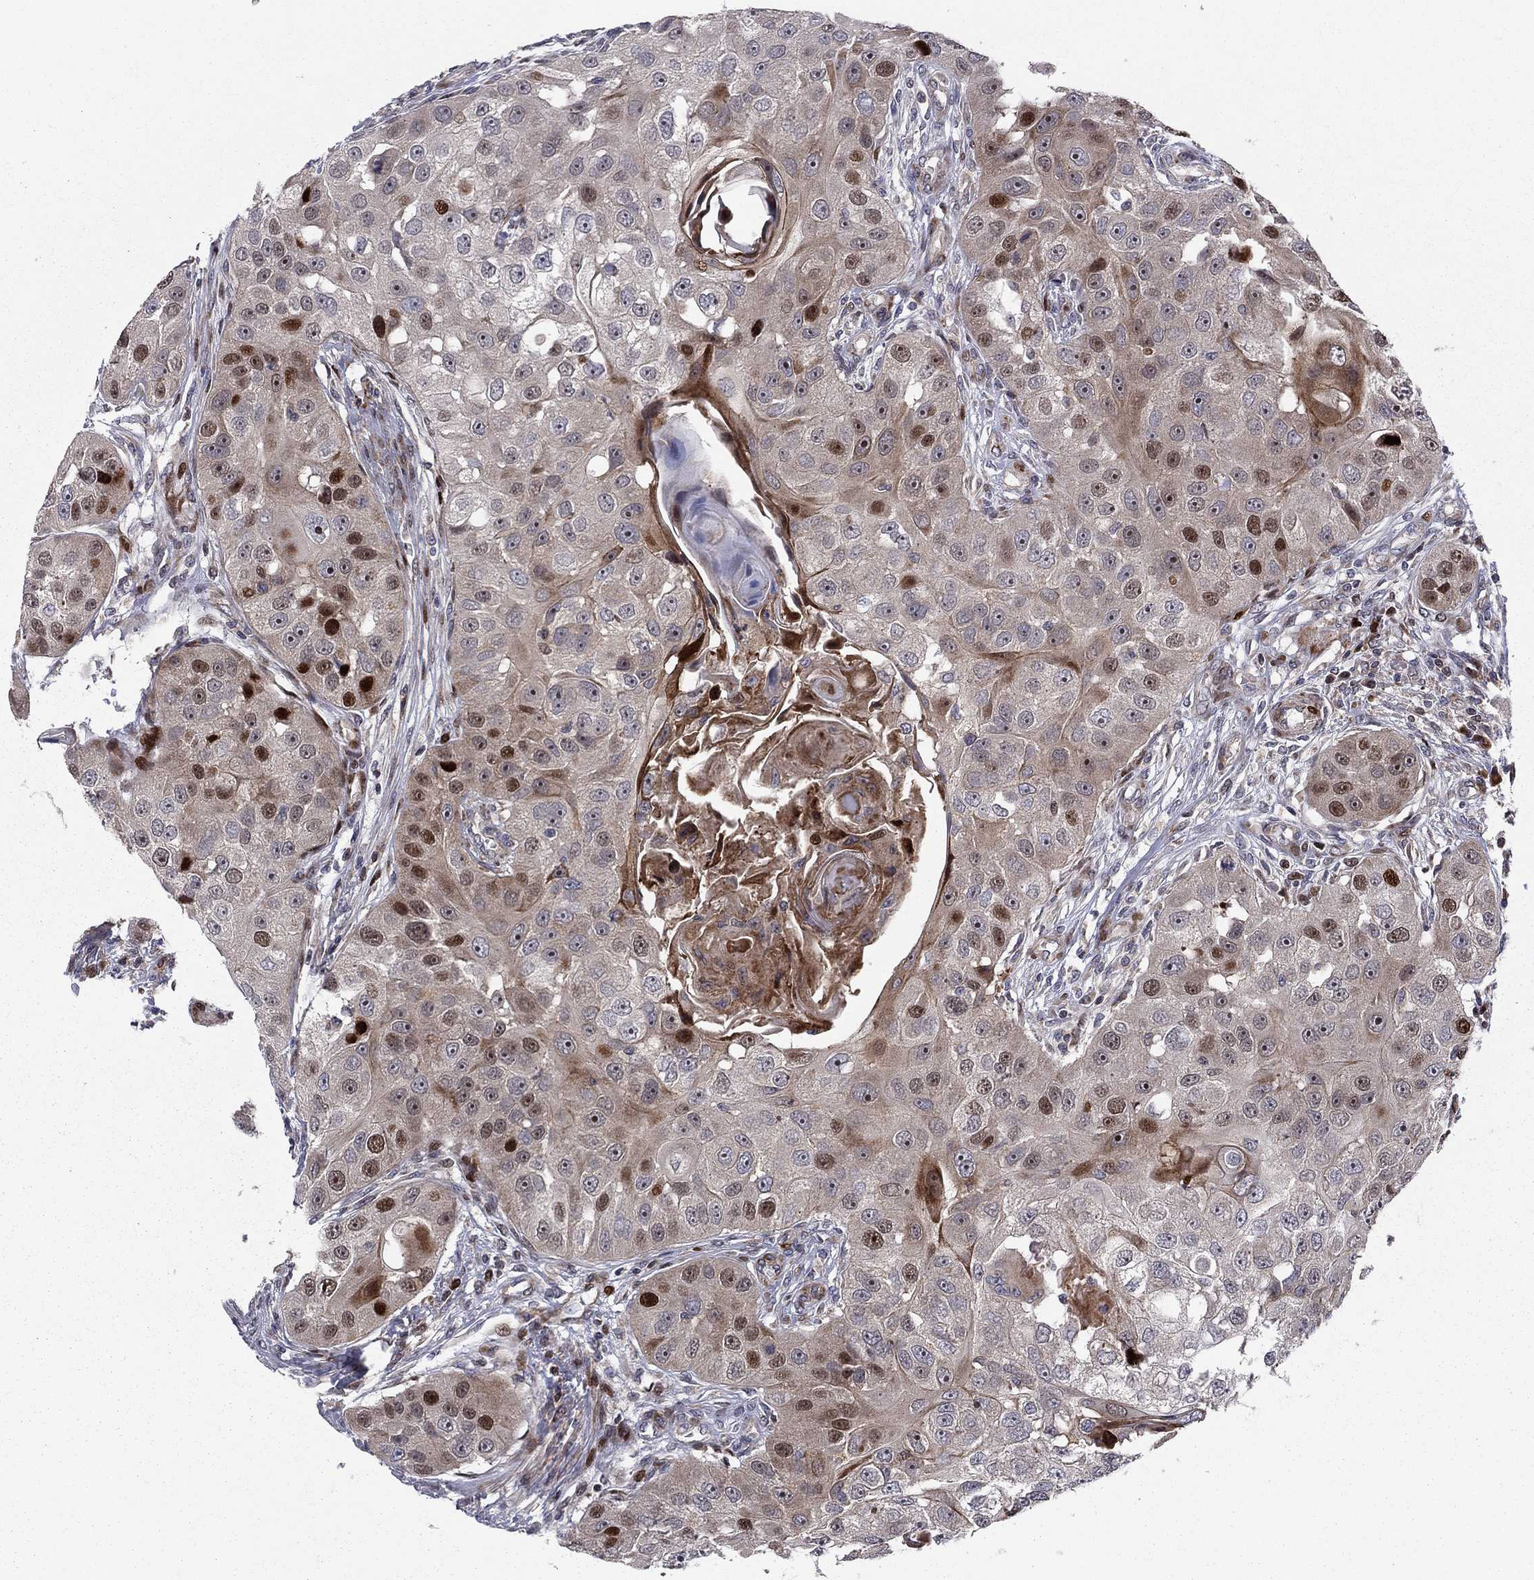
{"staining": {"intensity": "strong", "quantity": "<25%", "location": "cytoplasmic/membranous,nuclear"}, "tissue": "head and neck cancer", "cell_type": "Tumor cells", "image_type": "cancer", "snomed": [{"axis": "morphology", "description": "Normal tissue, NOS"}, {"axis": "morphology", "description": "Squamous cell carcinoma, NOS"}, {"axis": "topography", "description": "Skeletal muscle"}, {"axis": "topography", "description": "Head-Neck"}], "caption": "High-power microscopy captured an immunohistochemistry (IHC) histopathology image of squamous cell carcinoma (head and neck), revealing strong cytoplasmic/membranous and nuclear positivity in approximately <25% of tumor cells. Using DAB (brown) and hematoxylin (blue) stains, captured at high magnification using brightfield microscopy.", "gene": "MIOS", "patient": {"sex": "male", "age": 51}}